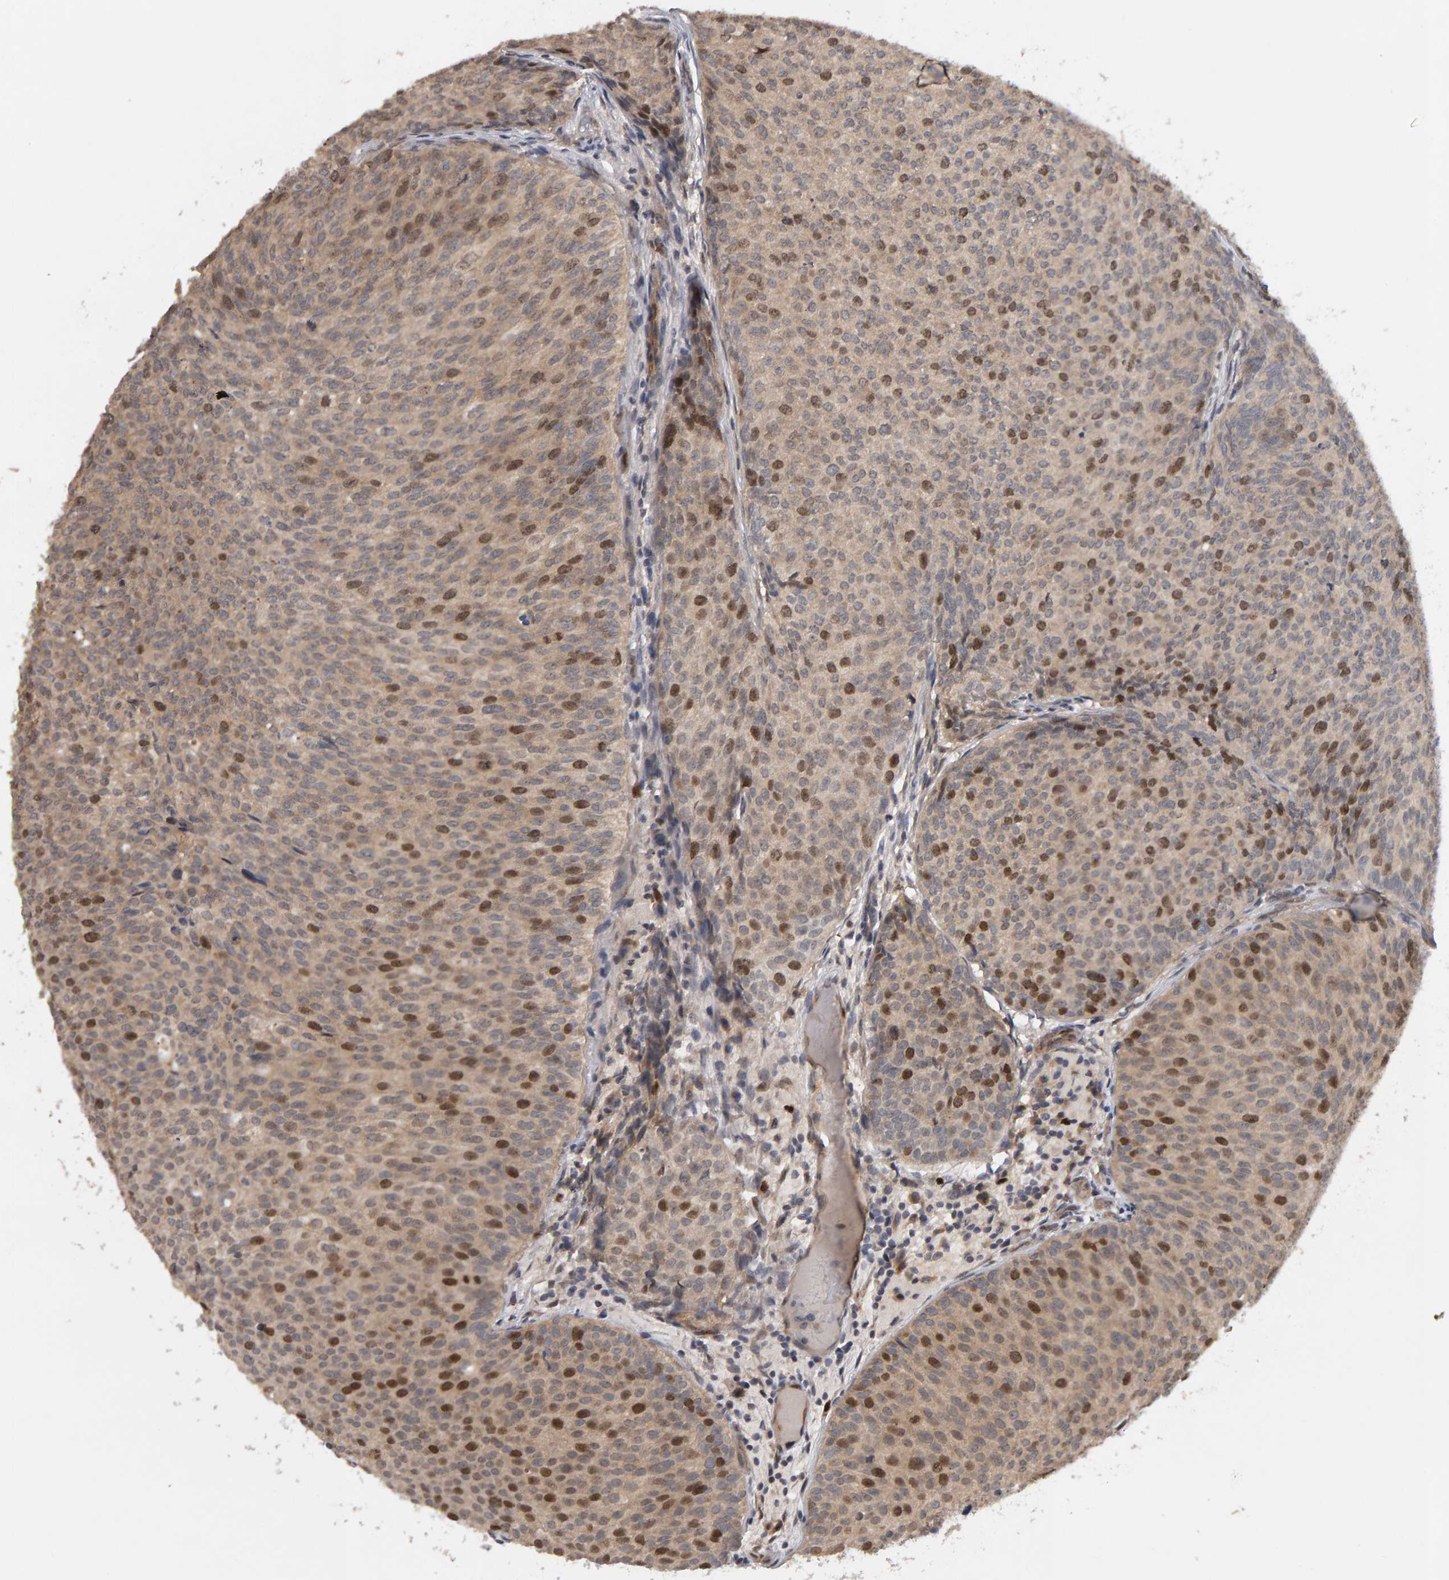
{"staining": {"intensity": "strong", "quantity": "<25%", "location": "cytoplasmic/membranous,nuclear"}, "tissue": "urothelial cancer", "cell_type": "Tumor cells", "image_type": "cancer", "snomed": [{"axis": "morphology", "description": "Urothelial carcinoma, Low grade"}, {"axis": "topography", "description": "Urinary bladder"}], "caption": "This histopathology image demonstrates urothelial carcinoma (low-grade) stained with immunohistochemistry to label a protein in brown. The cytoplasmic/membranous and nuclear of tumor cells show strong positivity for the protein. Nuclei are counter-stained blue.", "gene": "CDCA5", "patient": {"sex": "male", "age": 86}}